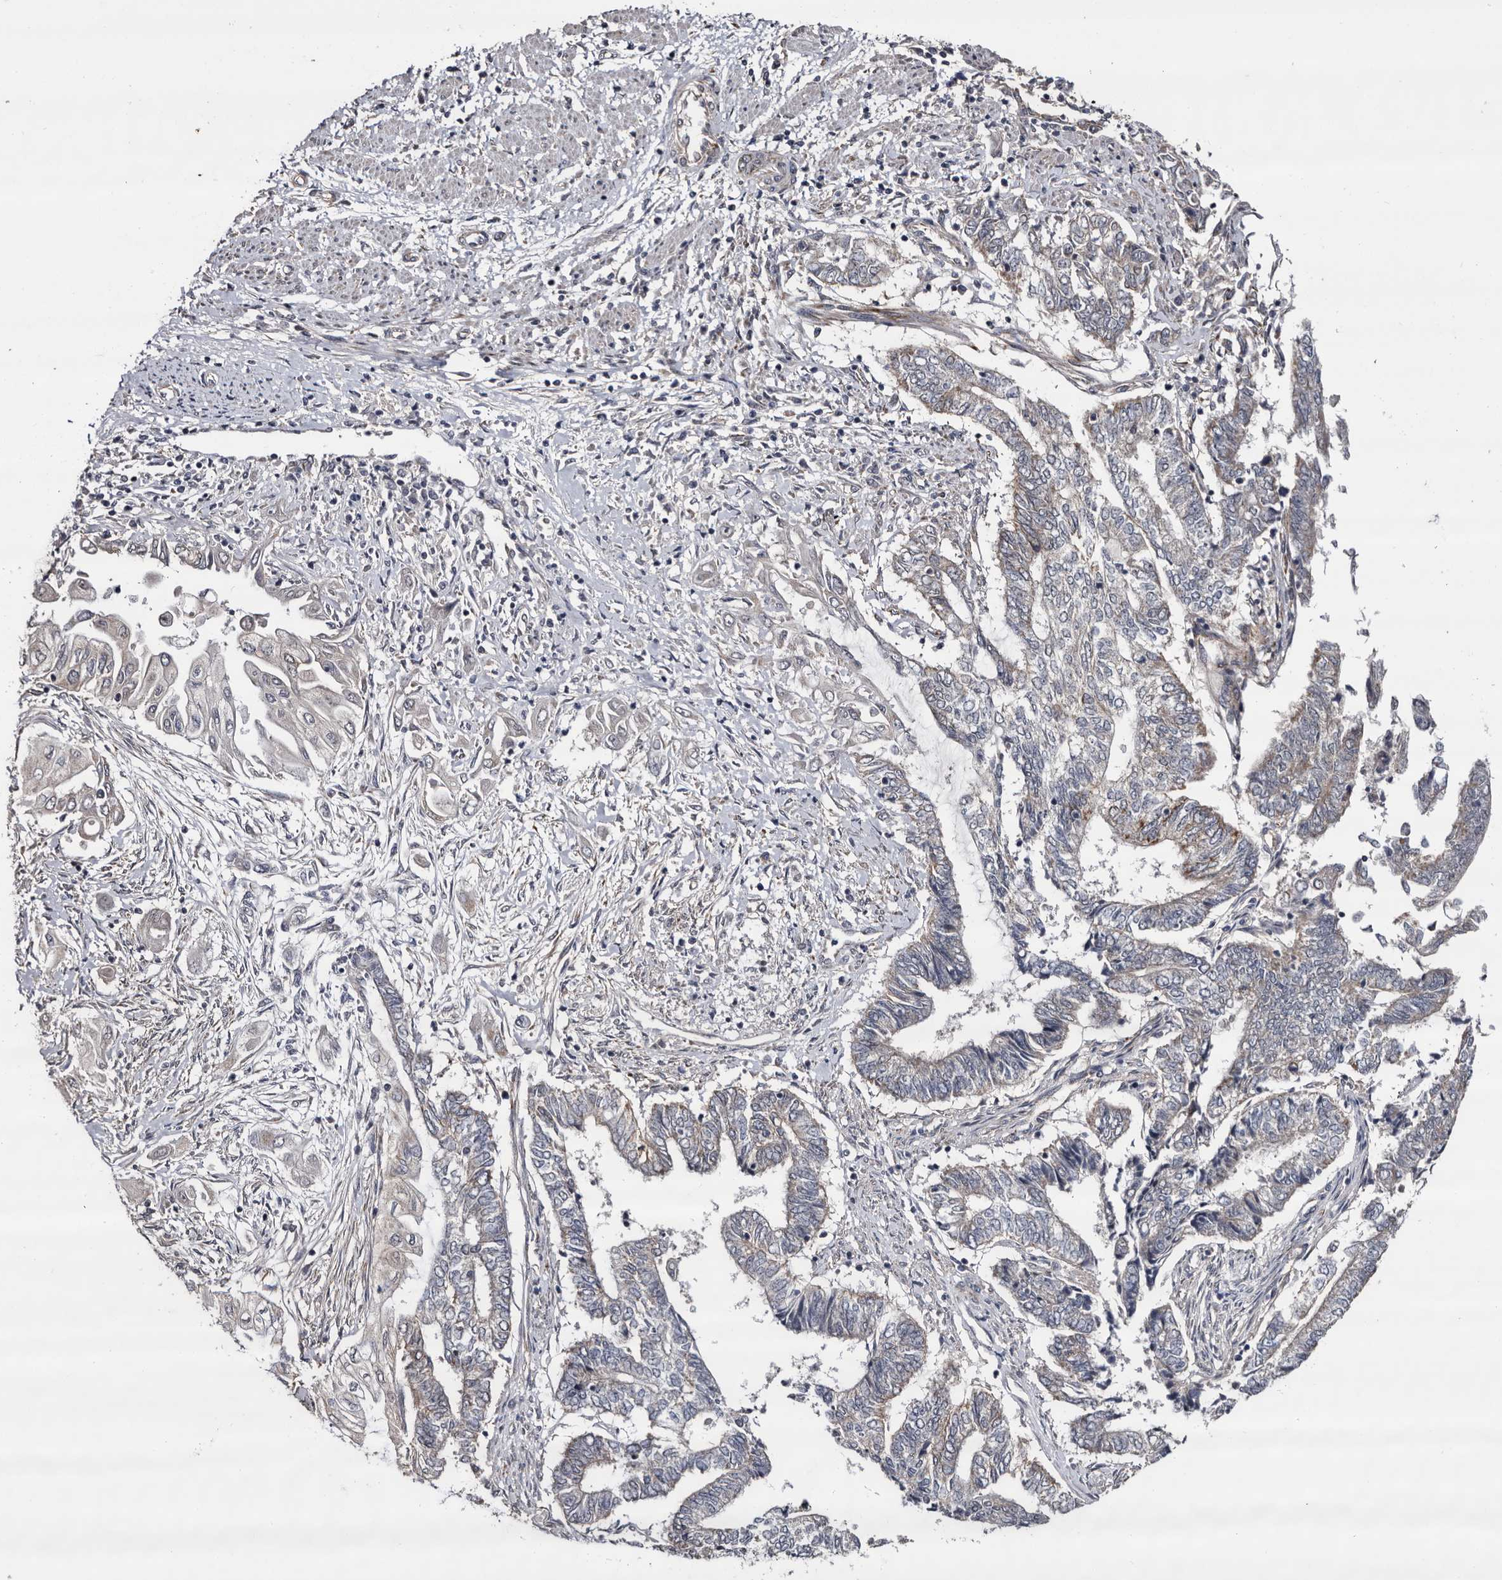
{"staining": {"intensity": "negative", "quantity": "none", "location": "none"}, "tissue": "endometrial cancer", "cell_type": "Tumor cells", "image_type": "cancer", "snomed": [{"axis": "morphology", "description": "Adenocarcinoma, NOS"}, {"axis": "topography", "description": "Uterus"}, {"axis": "topography", "description": "Endometrium"}], "caption": "Tumor cells show no significant positivity in adenocarcinoma (endometrial).", "gene": "ARMCX2", "patient": {"sex": "female", "age": 70}}